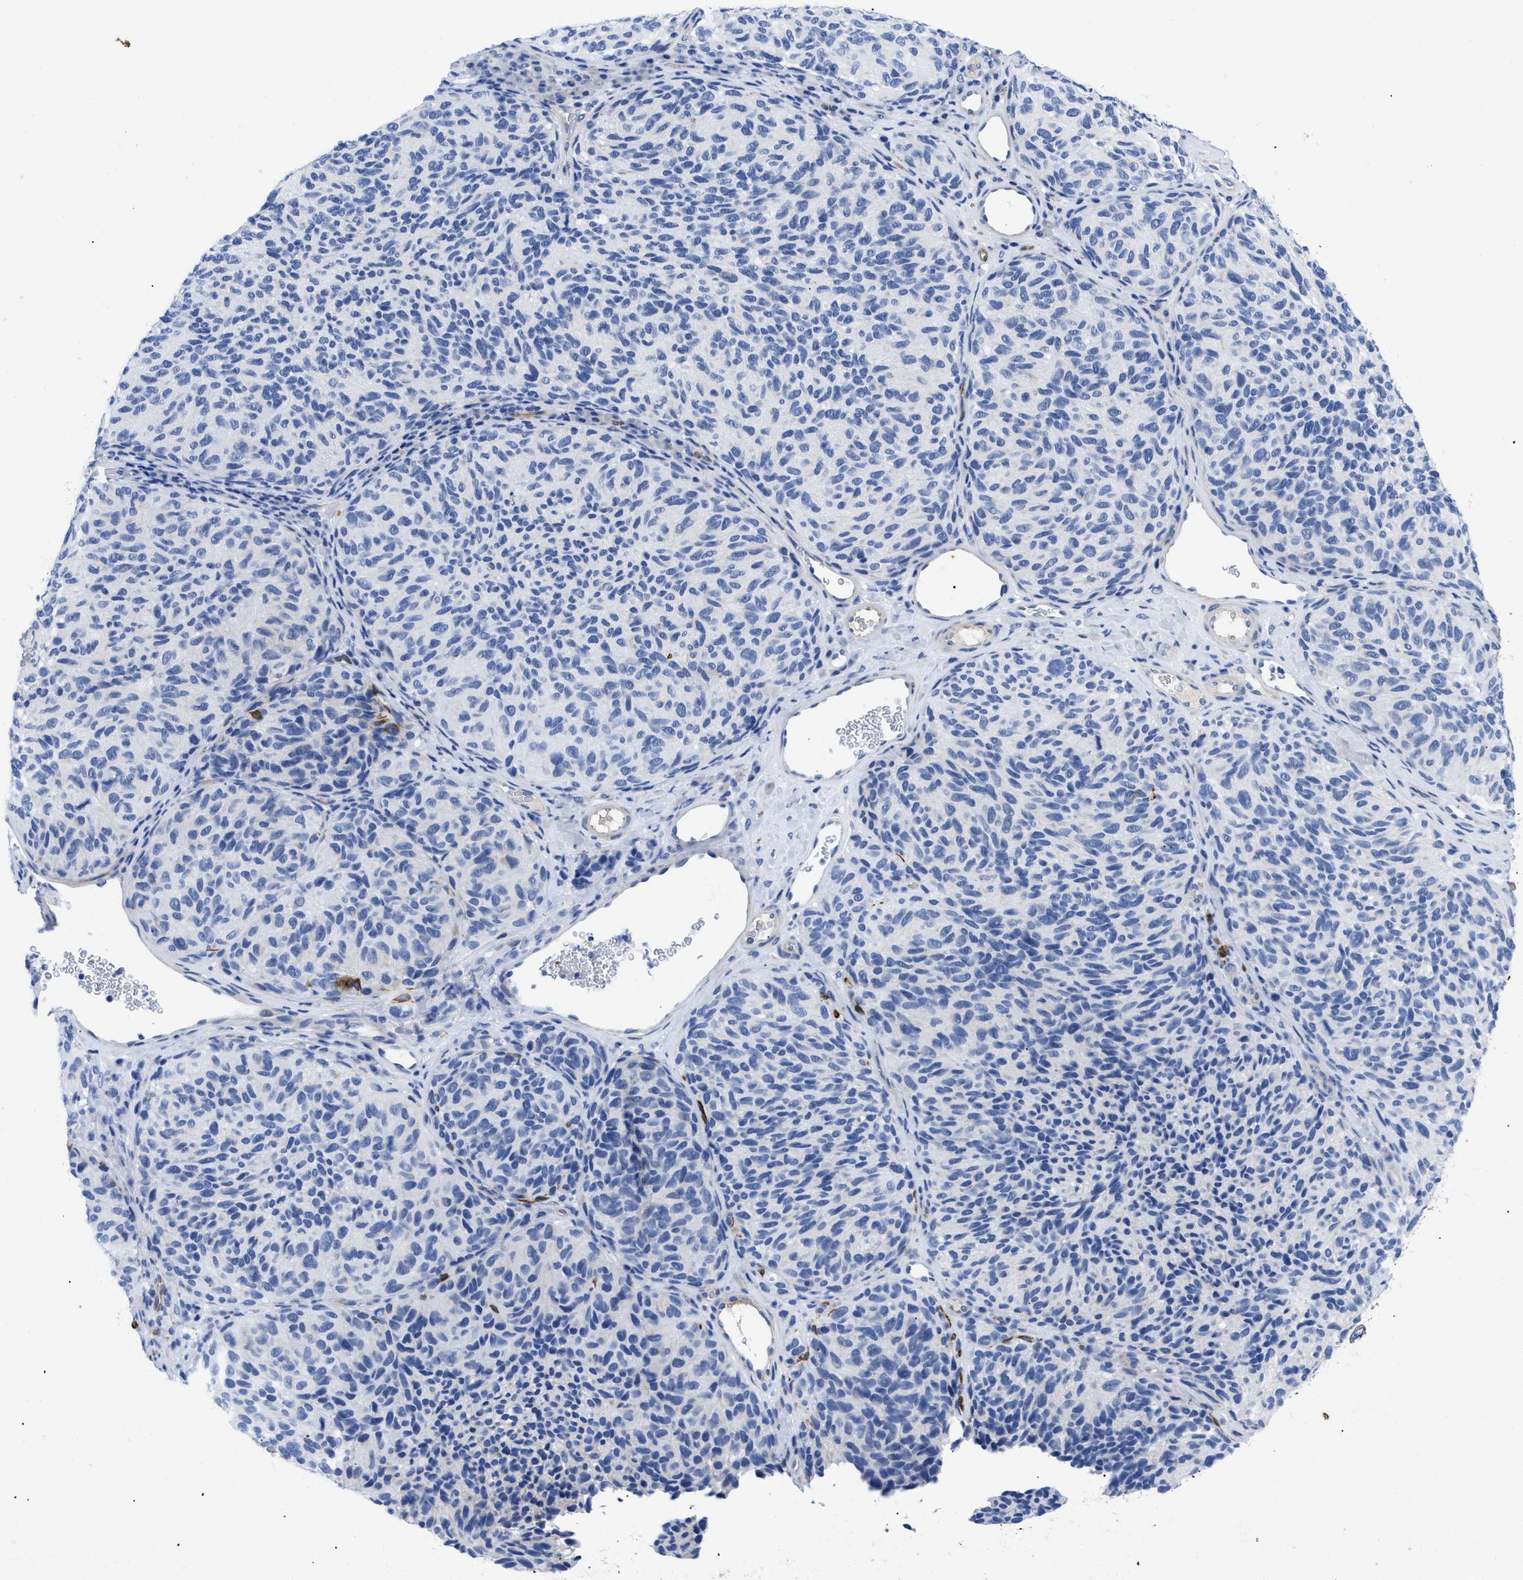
{"staining": {"intensity": "negative", "quantity": "none", "location": "none"}, "tissue": "melanoma", "cell_type": "Tumor cells", "image_type": "cancer", "snomed": [{"axis": "morphology", "description": "Malignant melanoma, NOS"}, {"axis": "topography", "description": "Skin"}], "caption": "Immunohistochemistry of melanoma displays no expression in tumor cells. (IHC, brightfield microscopy, high magnification).", "gene": "TMEM68", "patient": {"sex": "female", "age": 73}}